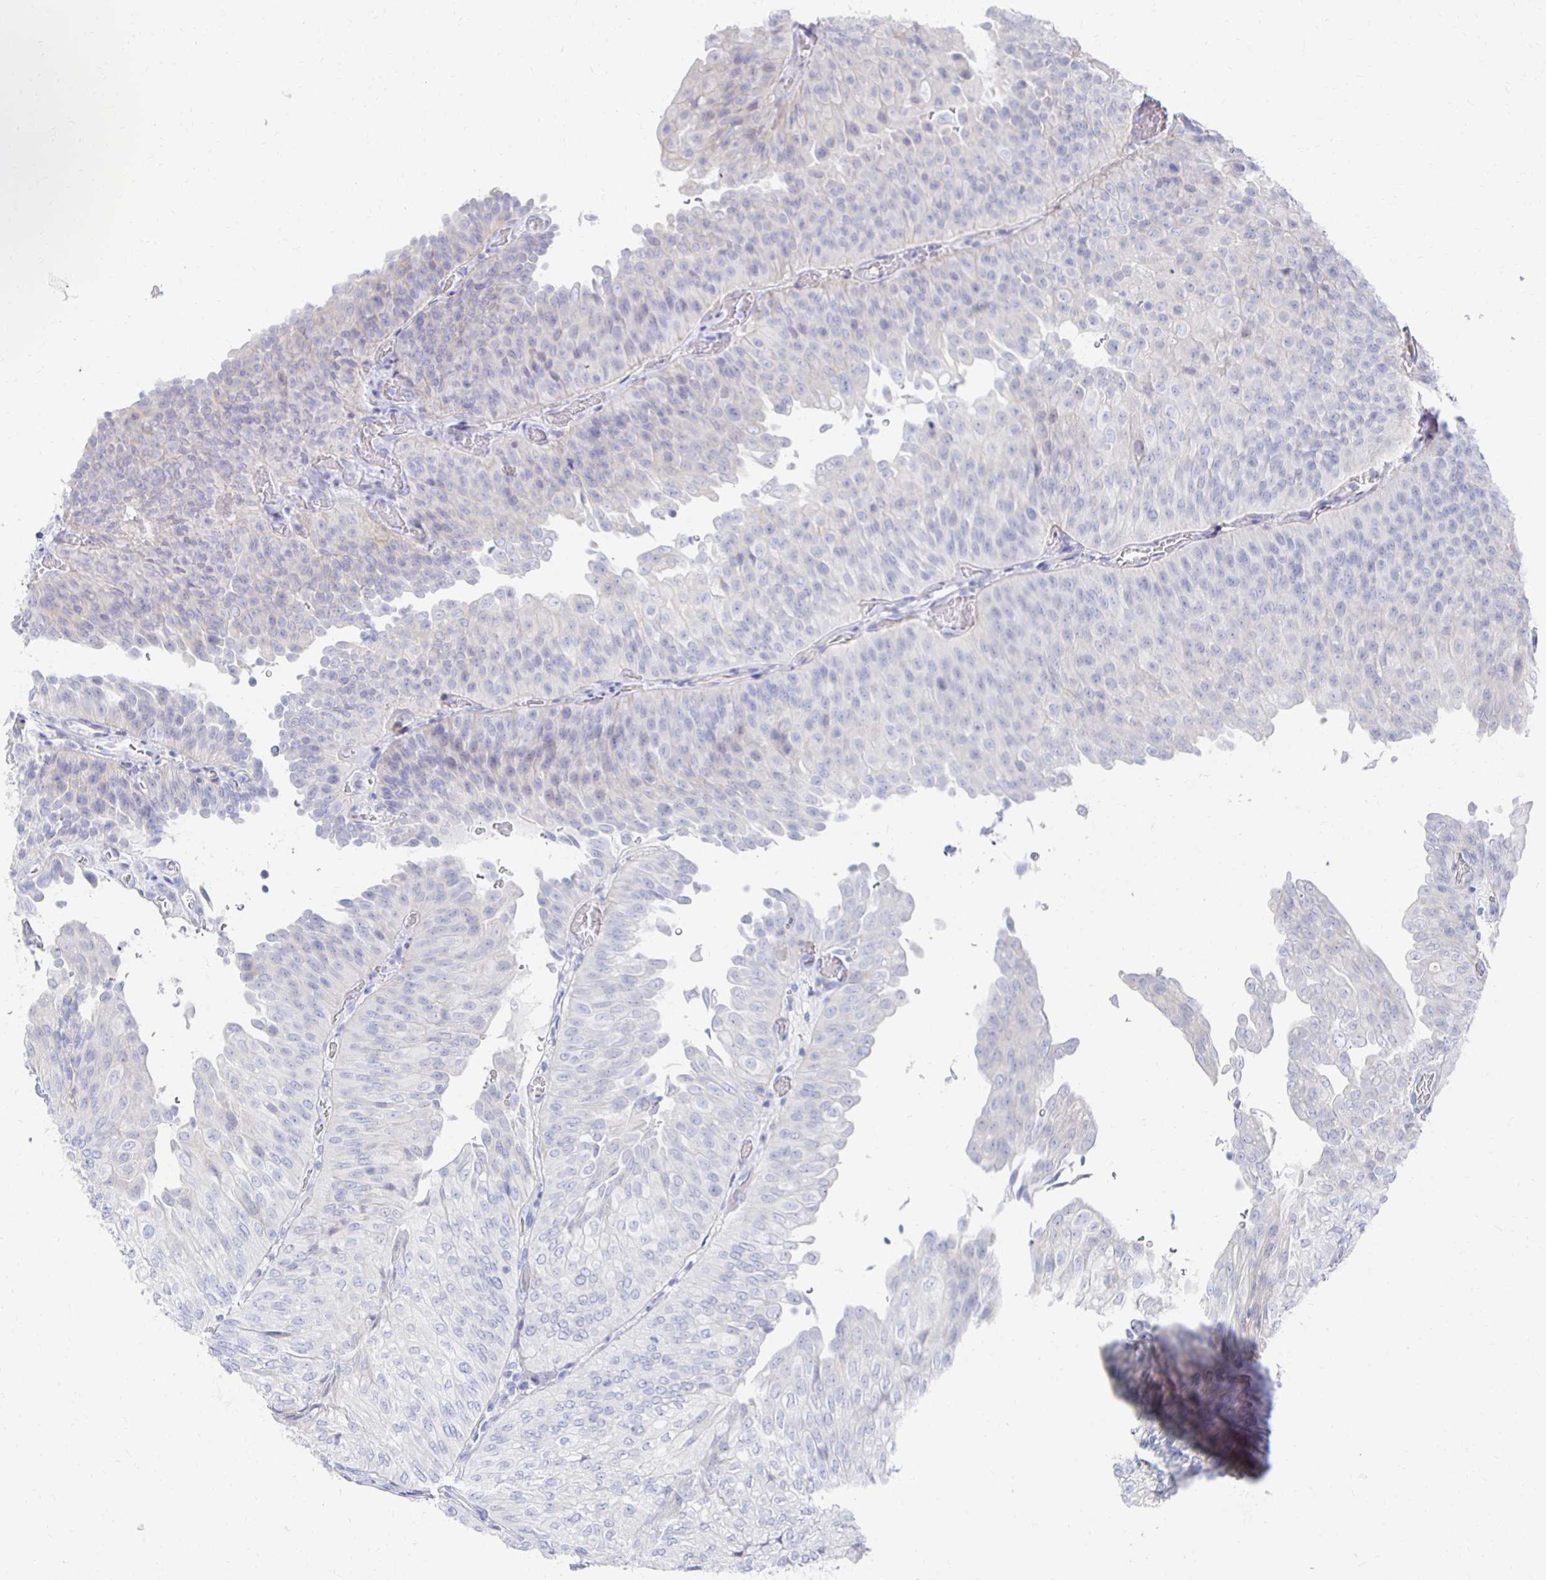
{"staining": {"intensity": "negative", "quantity": "none", "location": "none"}, "tissue": "urothelial cancer", "cell_type": "Tumor cells", "image_type": "cancer", "snomed": [{"axis": "morphology", "description": "Urothelial carcinoma, NOS"}, {"axis": "topography", "description": "Urinary bladder"}], "caption": "Tumor cells show no significant staining in transitional cell carcinoma.", "gene": "PRDM7", "patient": {"sex": "male", "age": 62}}